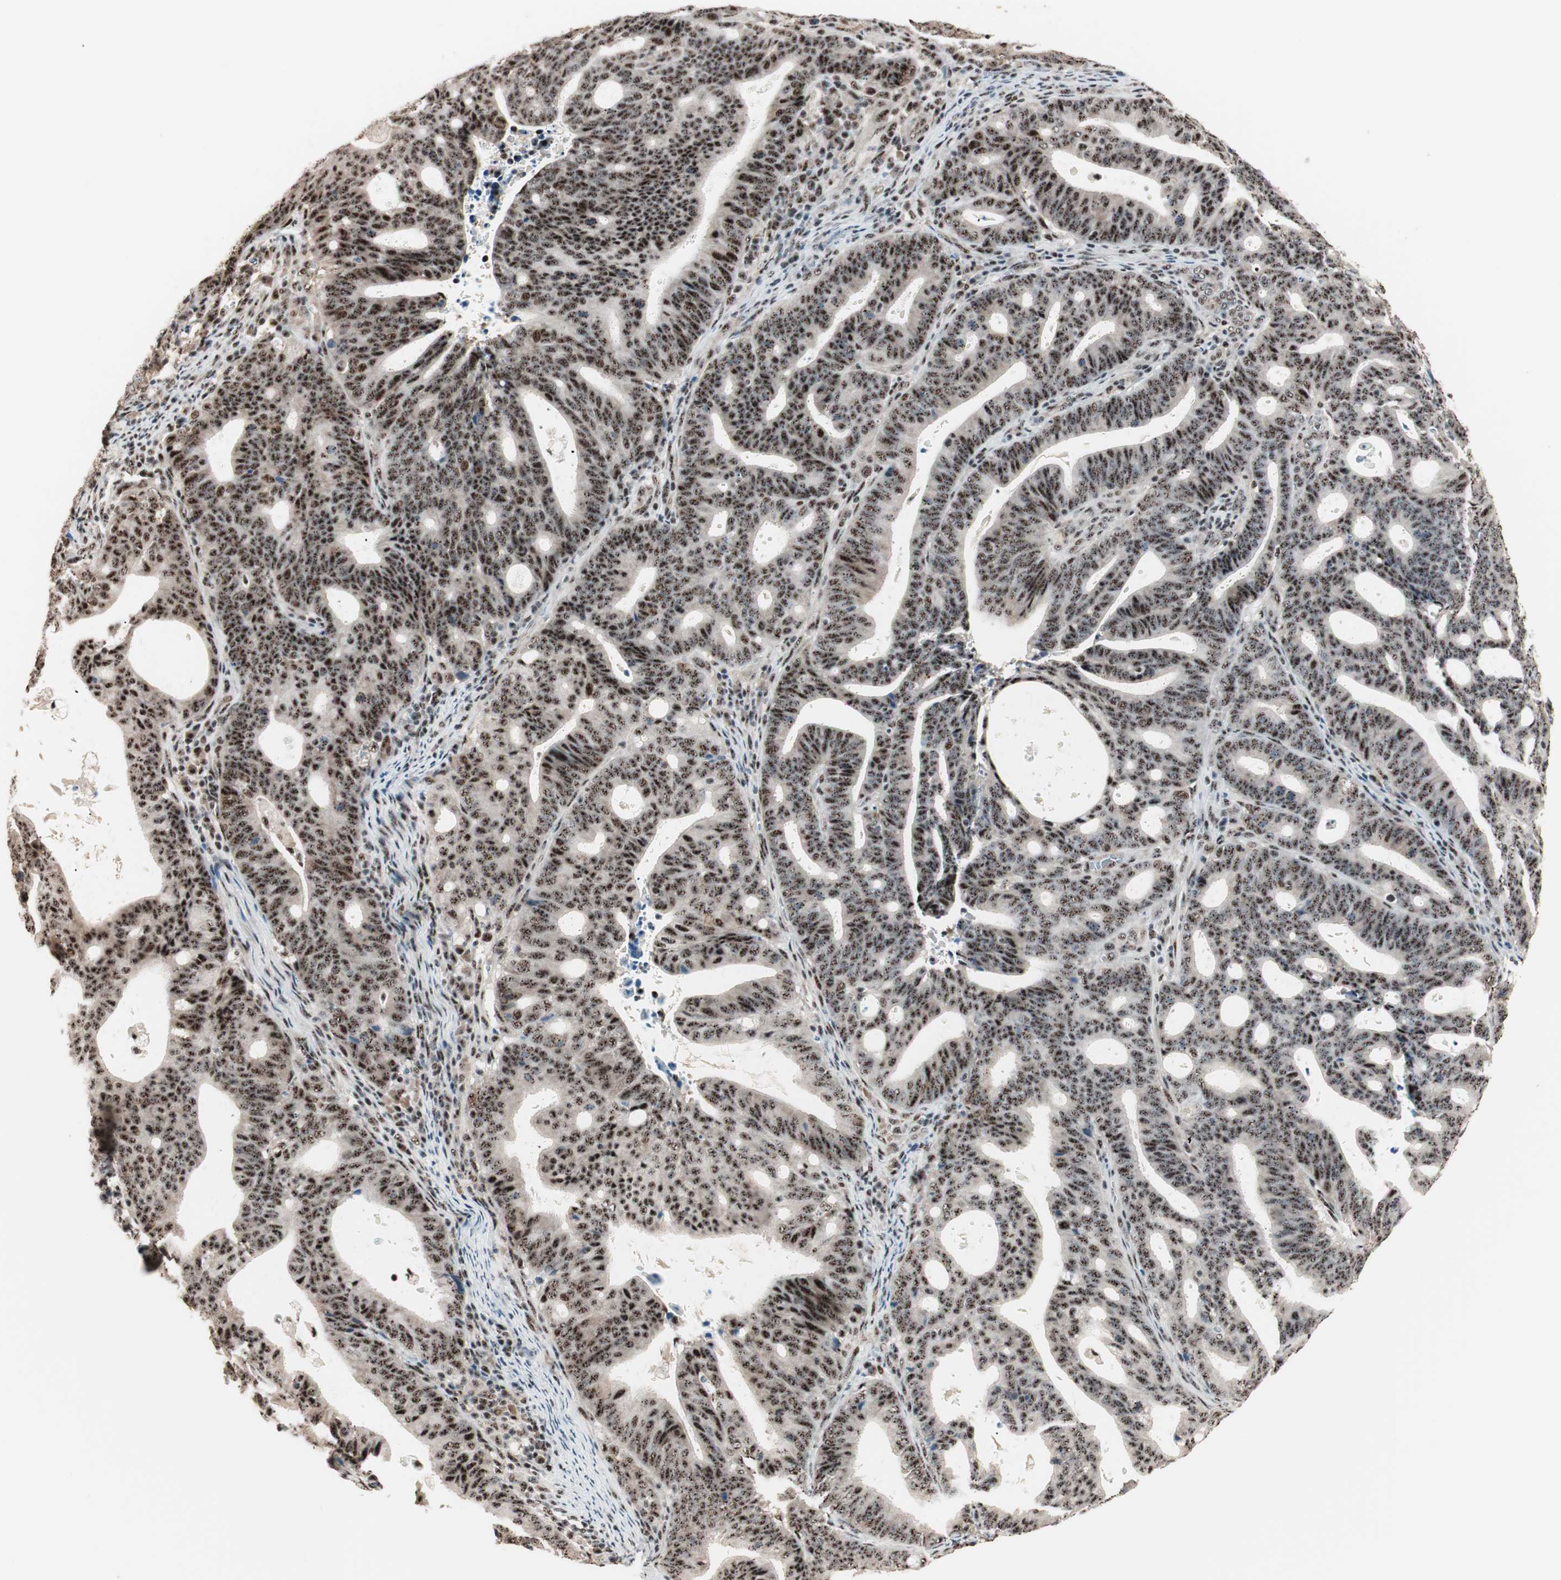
{"staining": {"intensity": "strong", "quantity": ">75%", "location": "nuclear"}, "tissue": "endometrial cancer", "cell_type": "Tumor cells", "image_type": "cancer", "snomed": [{"axis": "morphology", "description": "Adenocarcinoma, NOS"}, {"axis": "topography", "description": "Uterus"}], "caption": "Adenocarcinoma (endometrial) tissue demonstrates strong nuclear staining in about >75% of tumor cells, visualized by immunohistochemistry.", "gene": "NR5A2", "patient": {"sex": "female", "age": 83}}